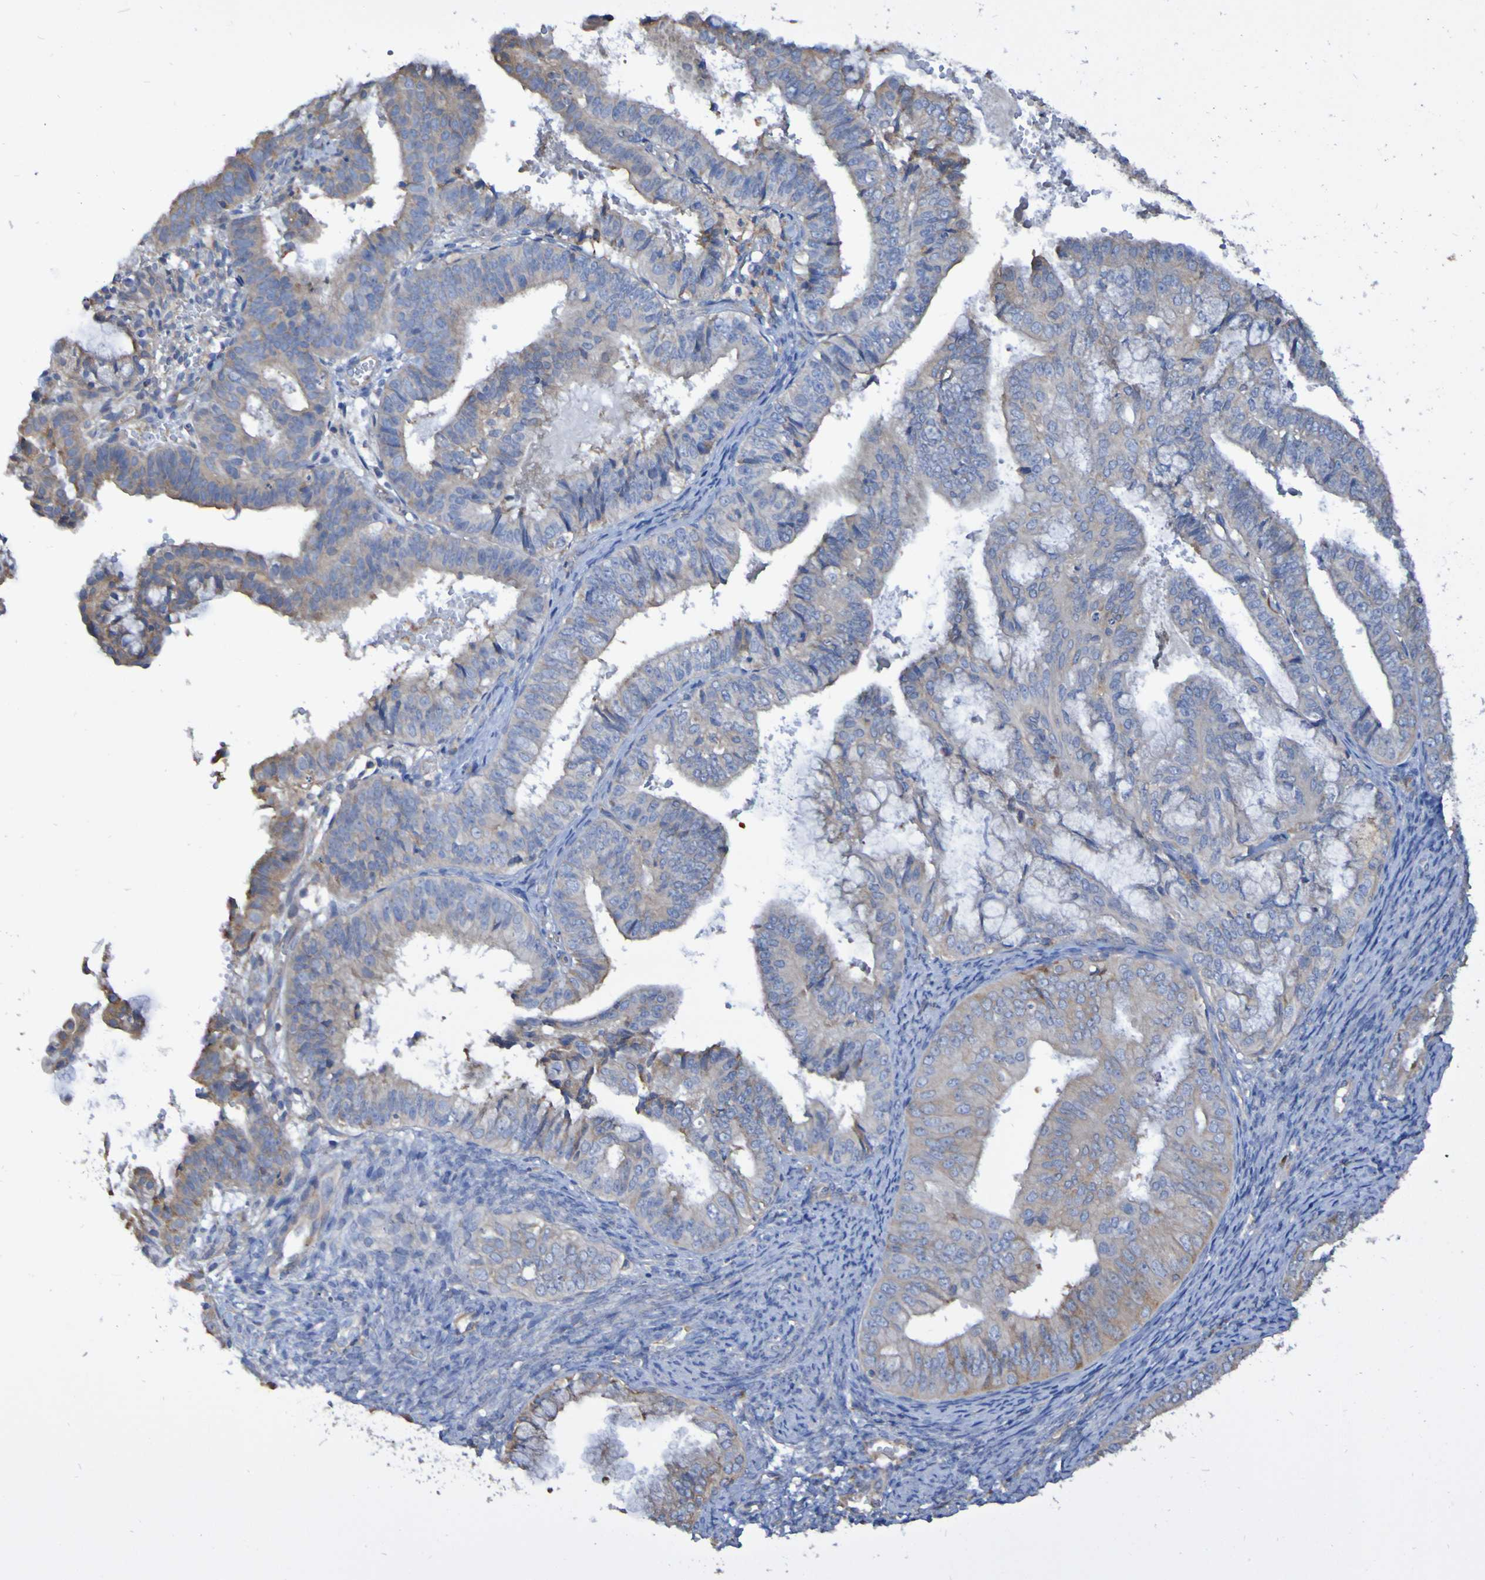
{"staining": {"intensity": "weak", "quantity": "25%-75%", "location": "cytoplasmic/membranous"}, "tissue": "endometrial cancer", "cell_type": "Tumor cells", "image_type": "cancer", "snomed": [{"axis": "morphology", "description": "Adenocarcinoma, NOS"}, {"axis": "topography", "description": "Endometrium"}], "caption": "Weak cytoplasmic/membranous expression for a protein is present in approximately 25%-75% of tumor cells of endometrial cancer using IHC.", "gene": "SYNJ1", "patient": {"sex": "female", "age": 63}}